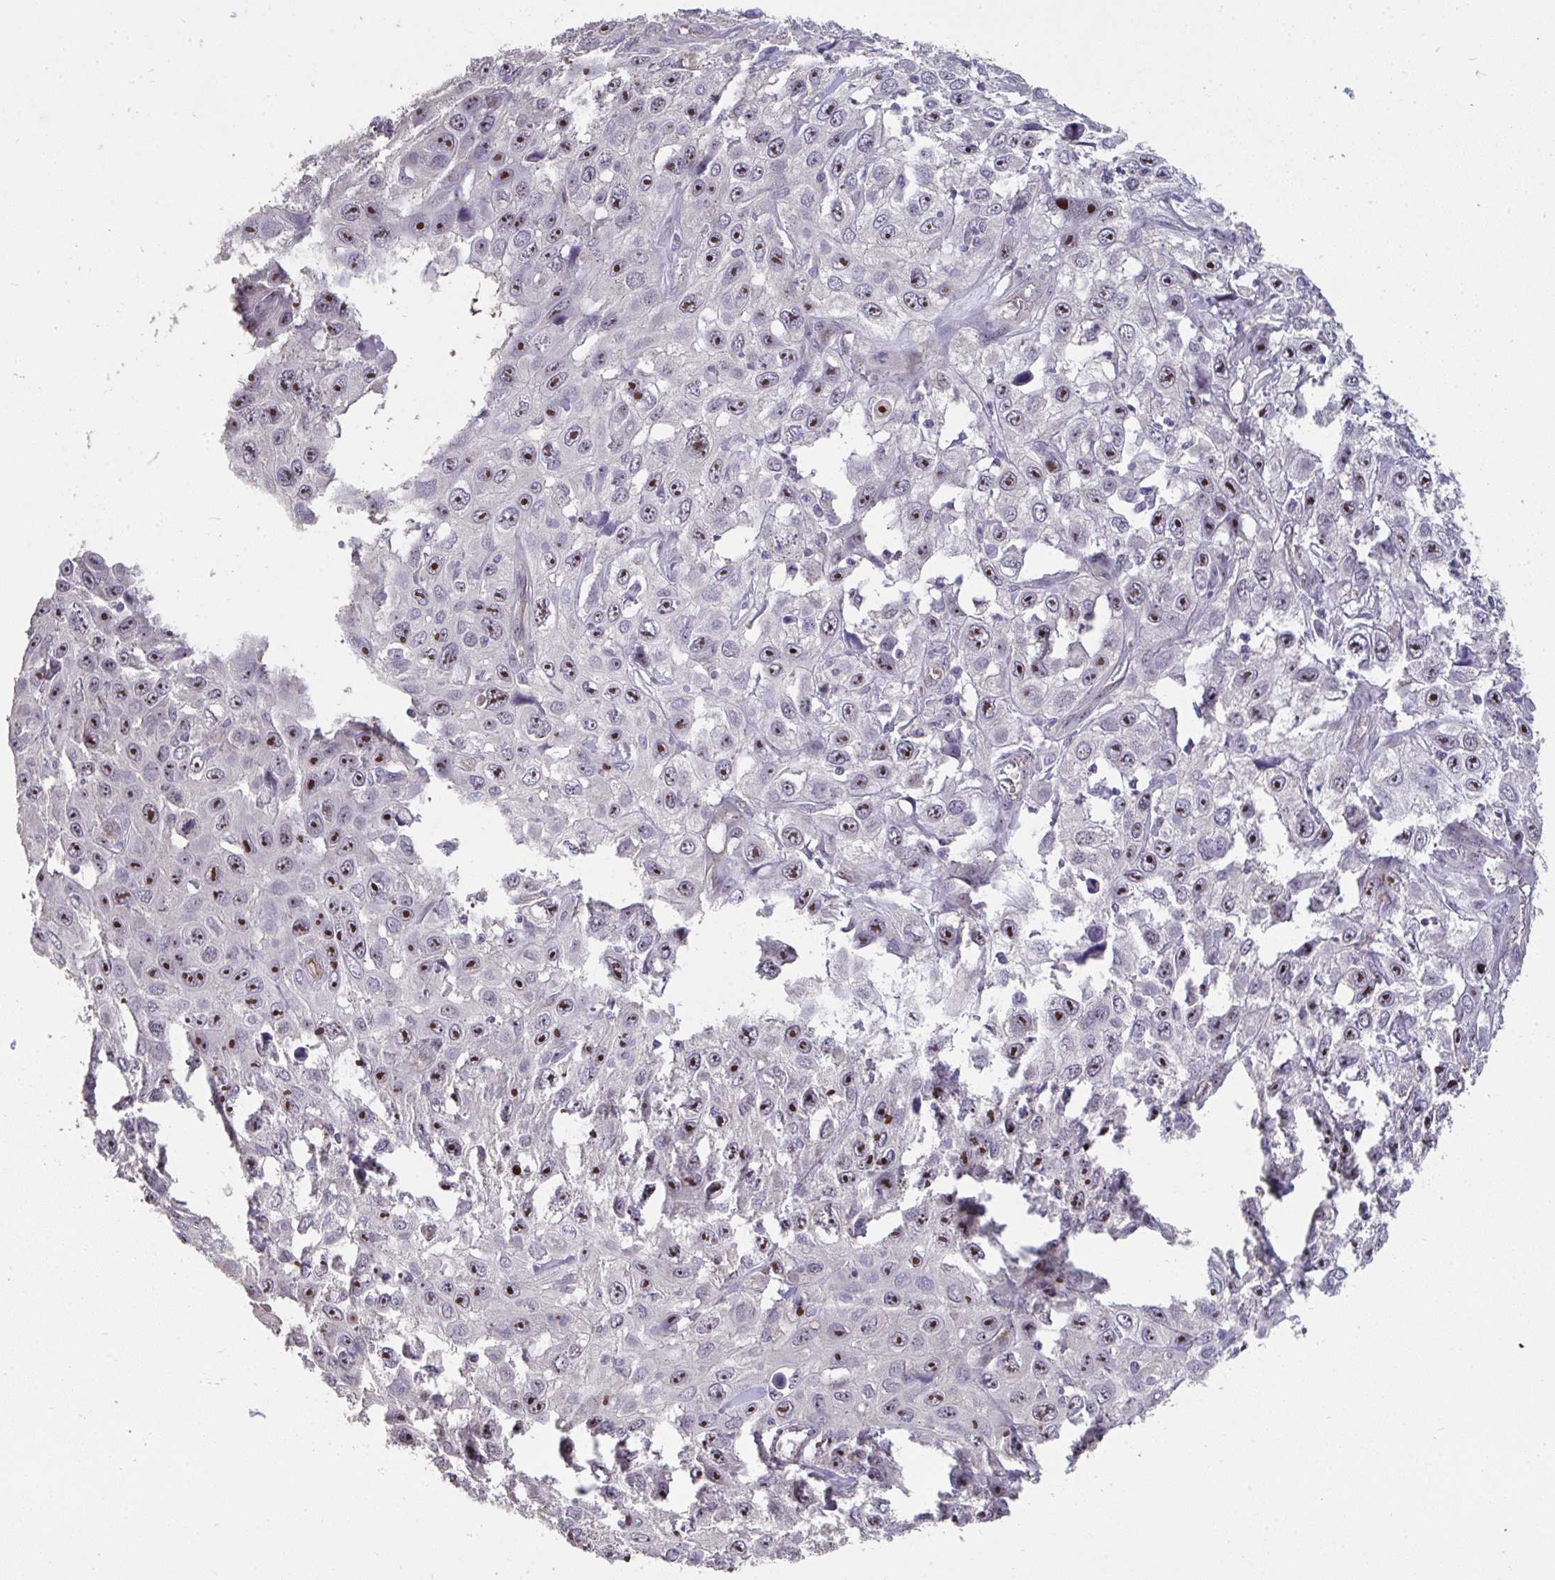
{"staining": {"intensity": "strong", "quantity": ">75%", "location": "cytoplasmic/membranous"}, "tissue": "skin cancer", "cell_type": "Tumor cells", "image_type": "cancer", "snomed": [{"axis": "morphology", "description": "Squamous cell carcinoma, NOS"}, {"axis": "topography", "description": "Skin"}], "caption": "Protein positivity by IHC shows strong cytoplasmic/membranous positivity in approximately >75% of tumor cells in squamous cell carcinoma (skin).", "gene": "SENP3", "patient": {"sex": "male", "age": 82}}